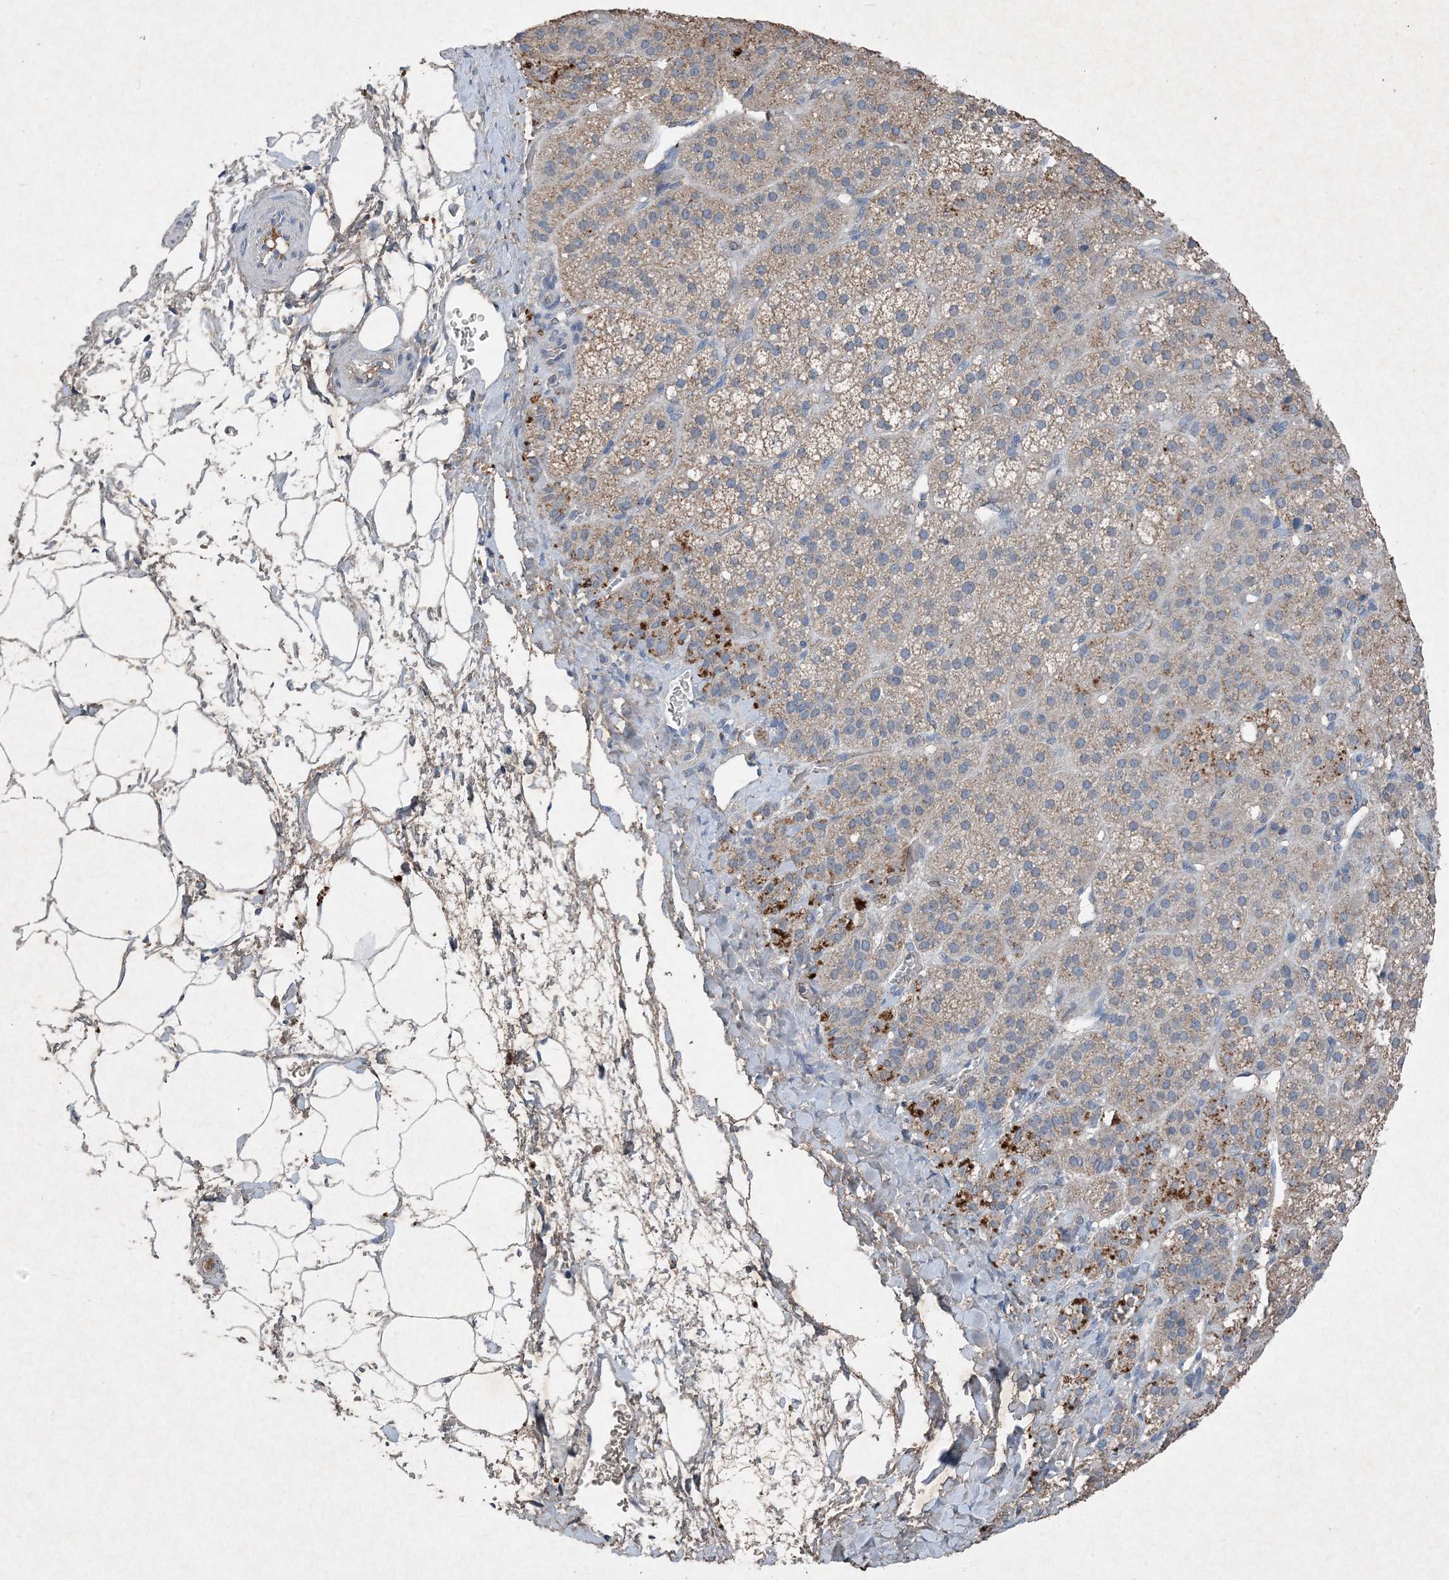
{"staining": {"intensity": "strong", "quantity": "25%-75%", "location": "cytoplasmic/membranous"}, "tissue": "adrenal gland", "cell_type": "Glandular cells", "image_type": "normal", "snomed": [{"axis": "morphology", "description": "Normal tissue, NOS"}, {"axis": "topography", "description": "Adrenal gland"}], "caption": "A high-resolution image shows IHC staining of benign adrenal gland, which reveals strong cytoplasmic/membranous staining in approximately 25%-75% of glandular cells.", "gene": "FCN3", "patient": {"sex": "female", "age": 57}}